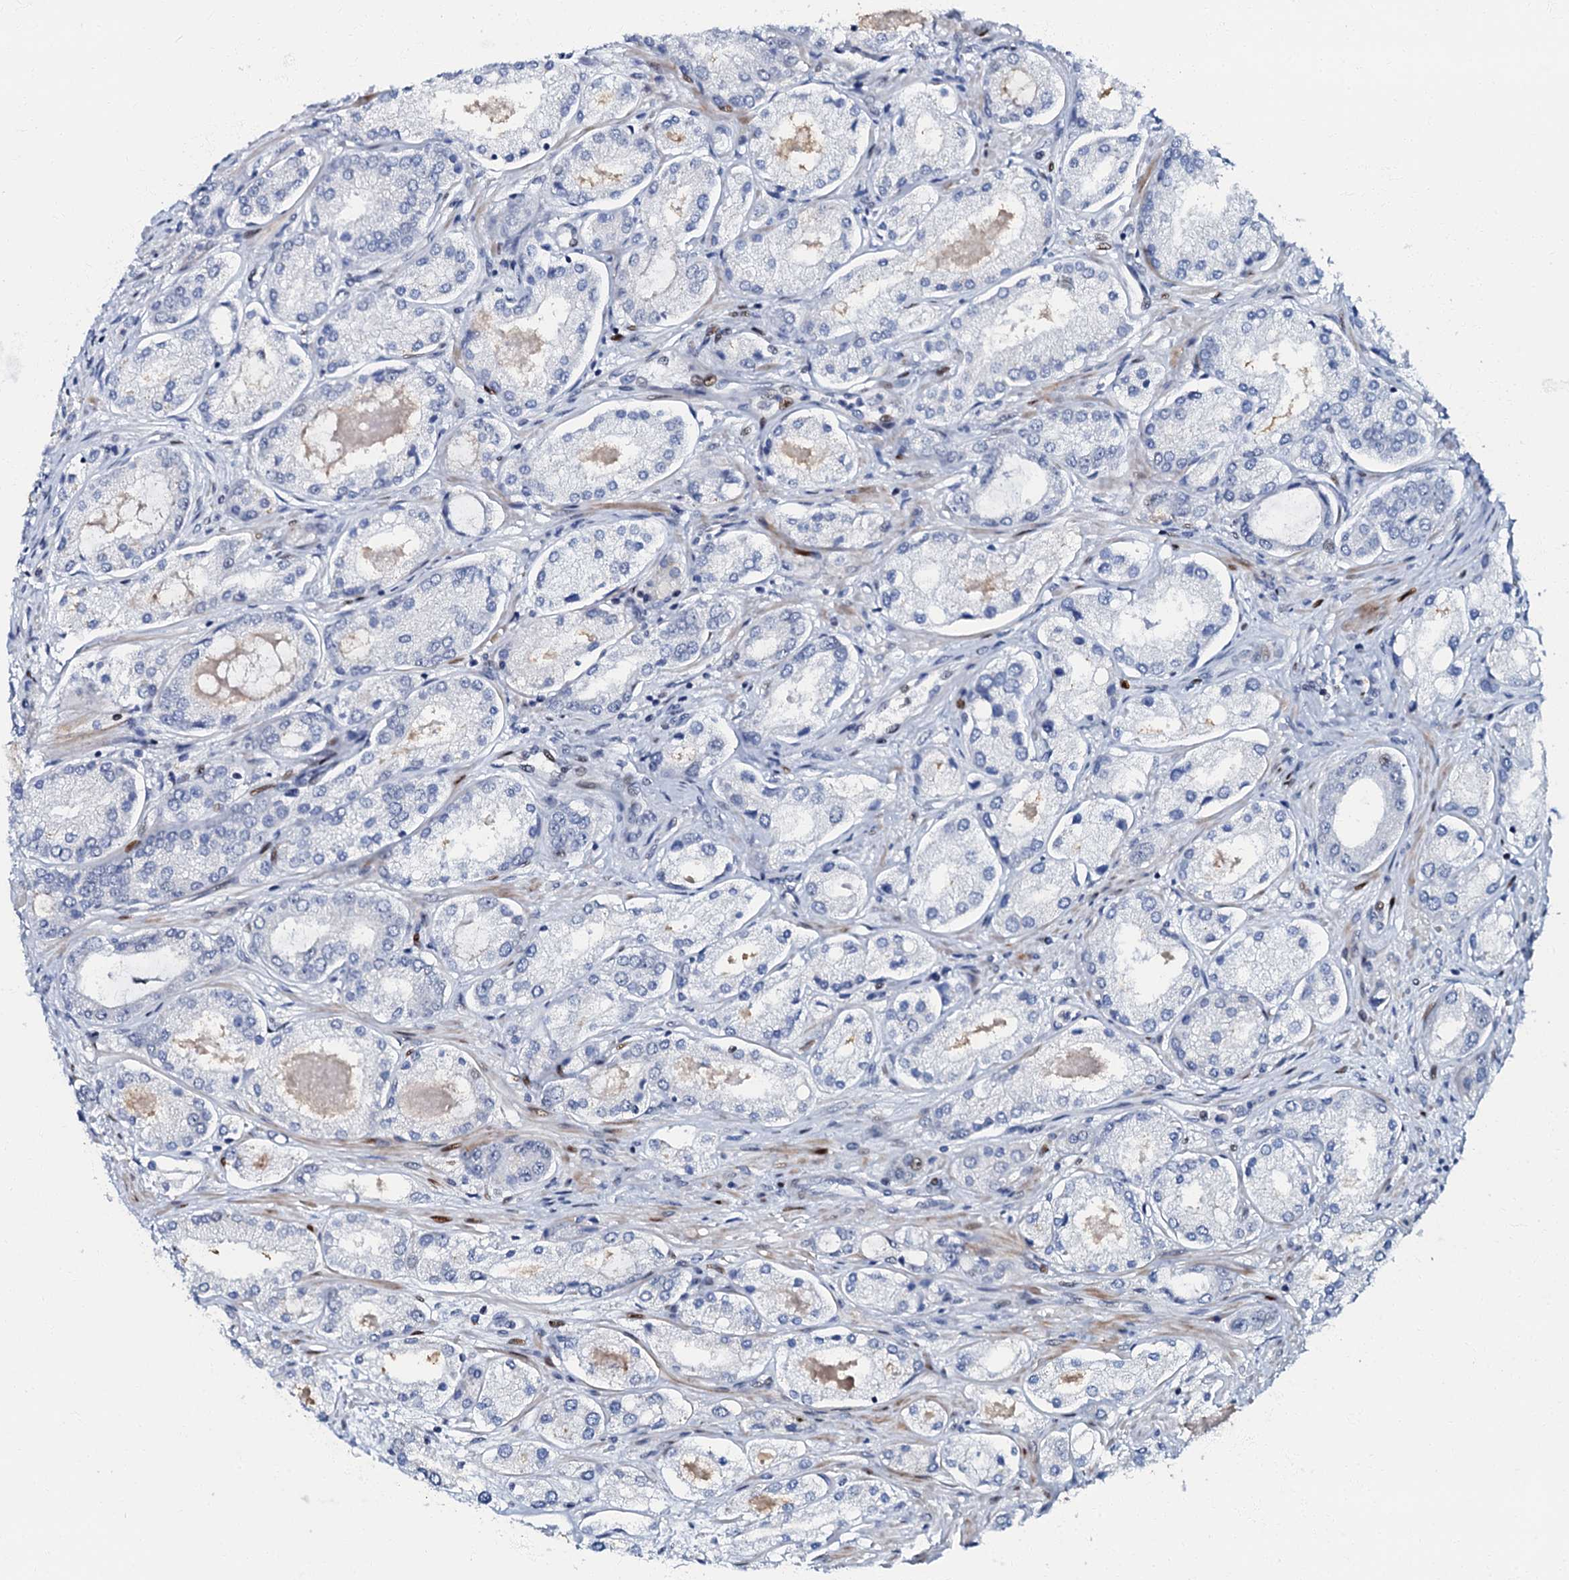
{"staining": {"intensity": "negative", "quantity": "none", "location": "none"}, "tissue": "prostate cancer", "cell_type": "Tumor cells", "image_type": "cancer", "snomed": [{"axis": "morphology", "description": "Adenocarcinoma, Low grade"}, {"axis": "topography", "description": "Prostate"}], "caption": "This is an IHC image of low-grade adenocarcinoma (prostate). There is no staining in tumor cells.", "gene": "MFSD5", "patient": {"sex": "male", "age": 68}}